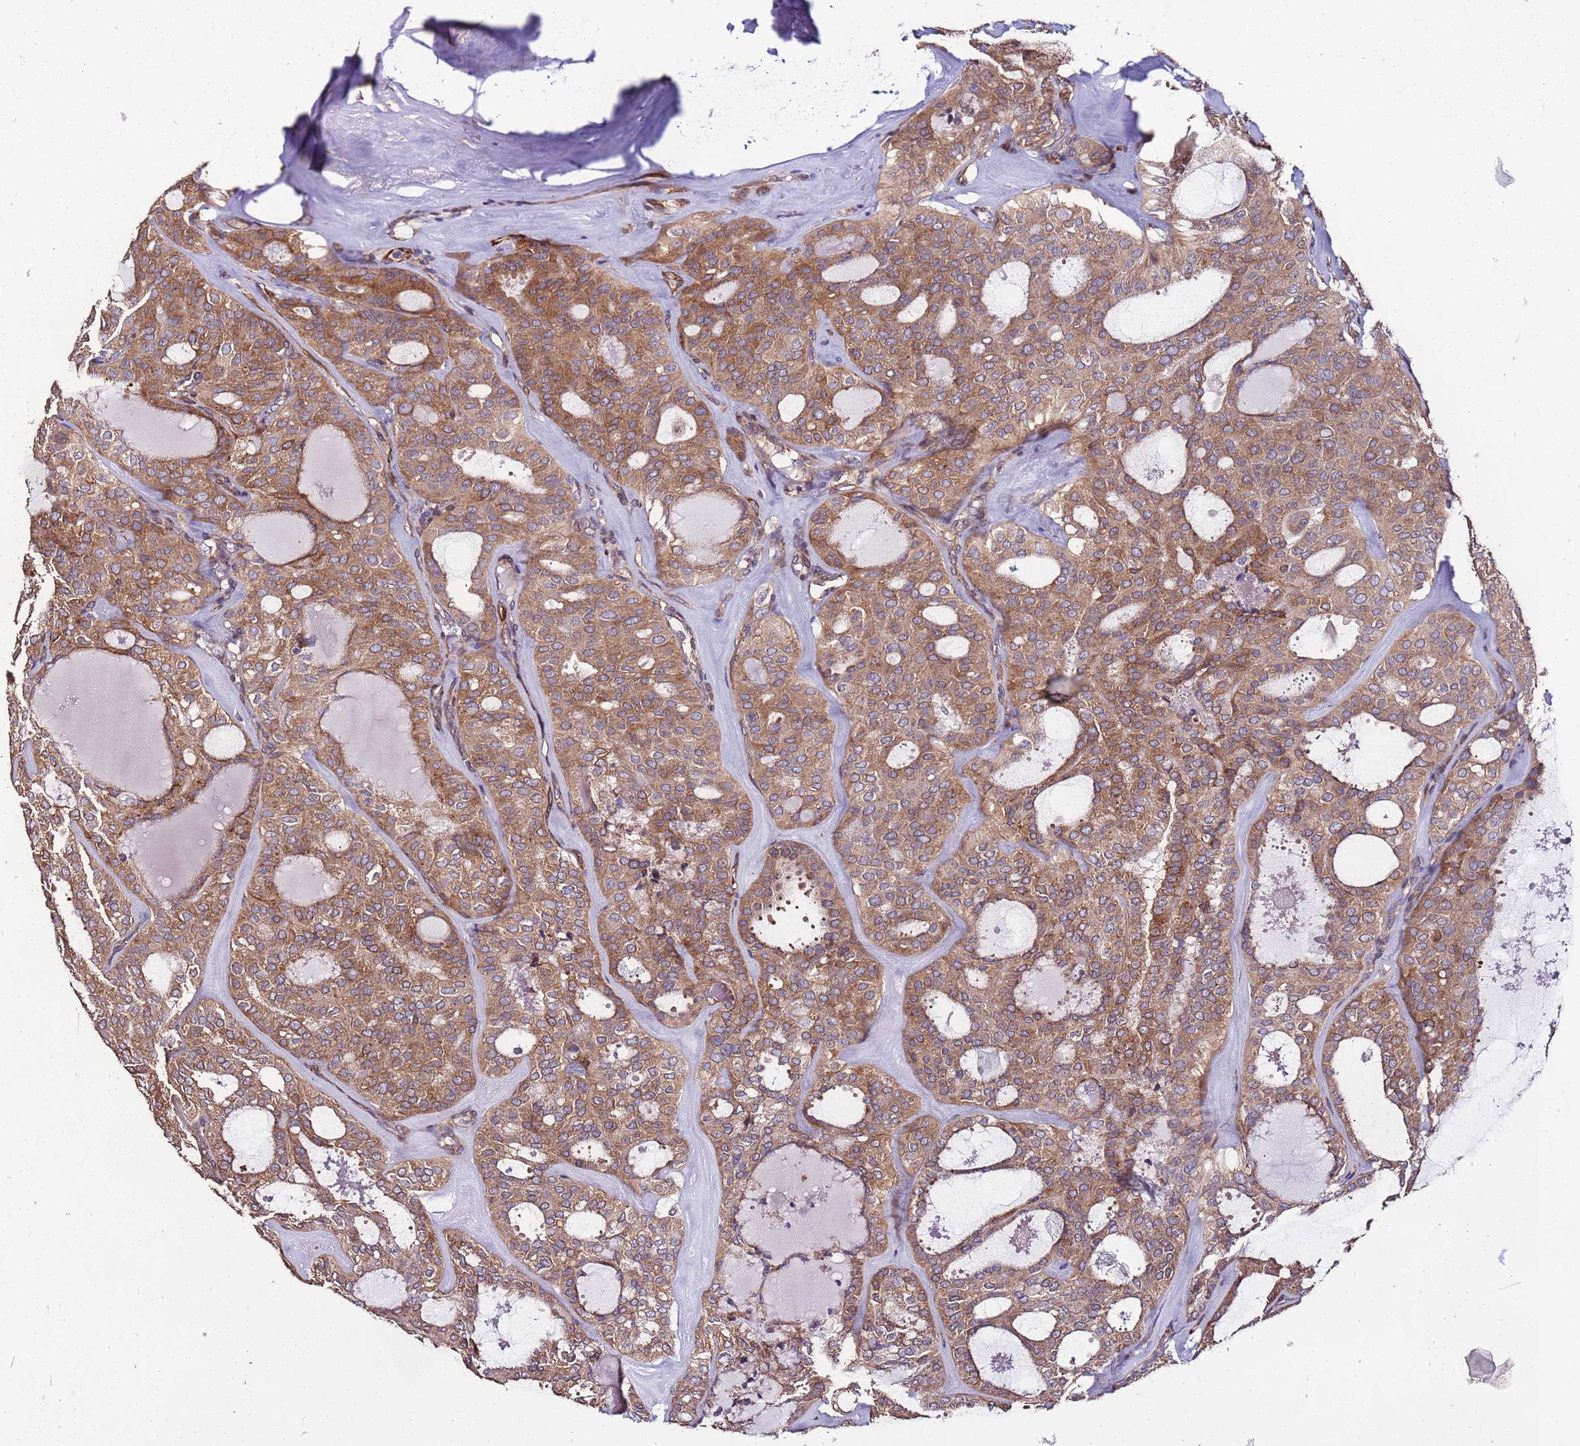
{"staining": {"intensity": "moderate", "quantity": ">75%", "location": "cytoplasmic/membranous"}, "tissue": "thyroid cancer", "cell_type": "Tumor cells", "image_type": "cancer", "snomed": [{"axis": "morphology", "description": "Follicular adenoma carcinoma, NOS"}, {"axis": "topography", "description": "Thyroid gland"}], "caption": "This is a histology image of IHC staining of thyroid cancer, which shows moderate positivity in the cytoplasmic/membranous of tumor cells.", "gene": "SLC41A3", "patient": {"sex": "male", "age": 75}}